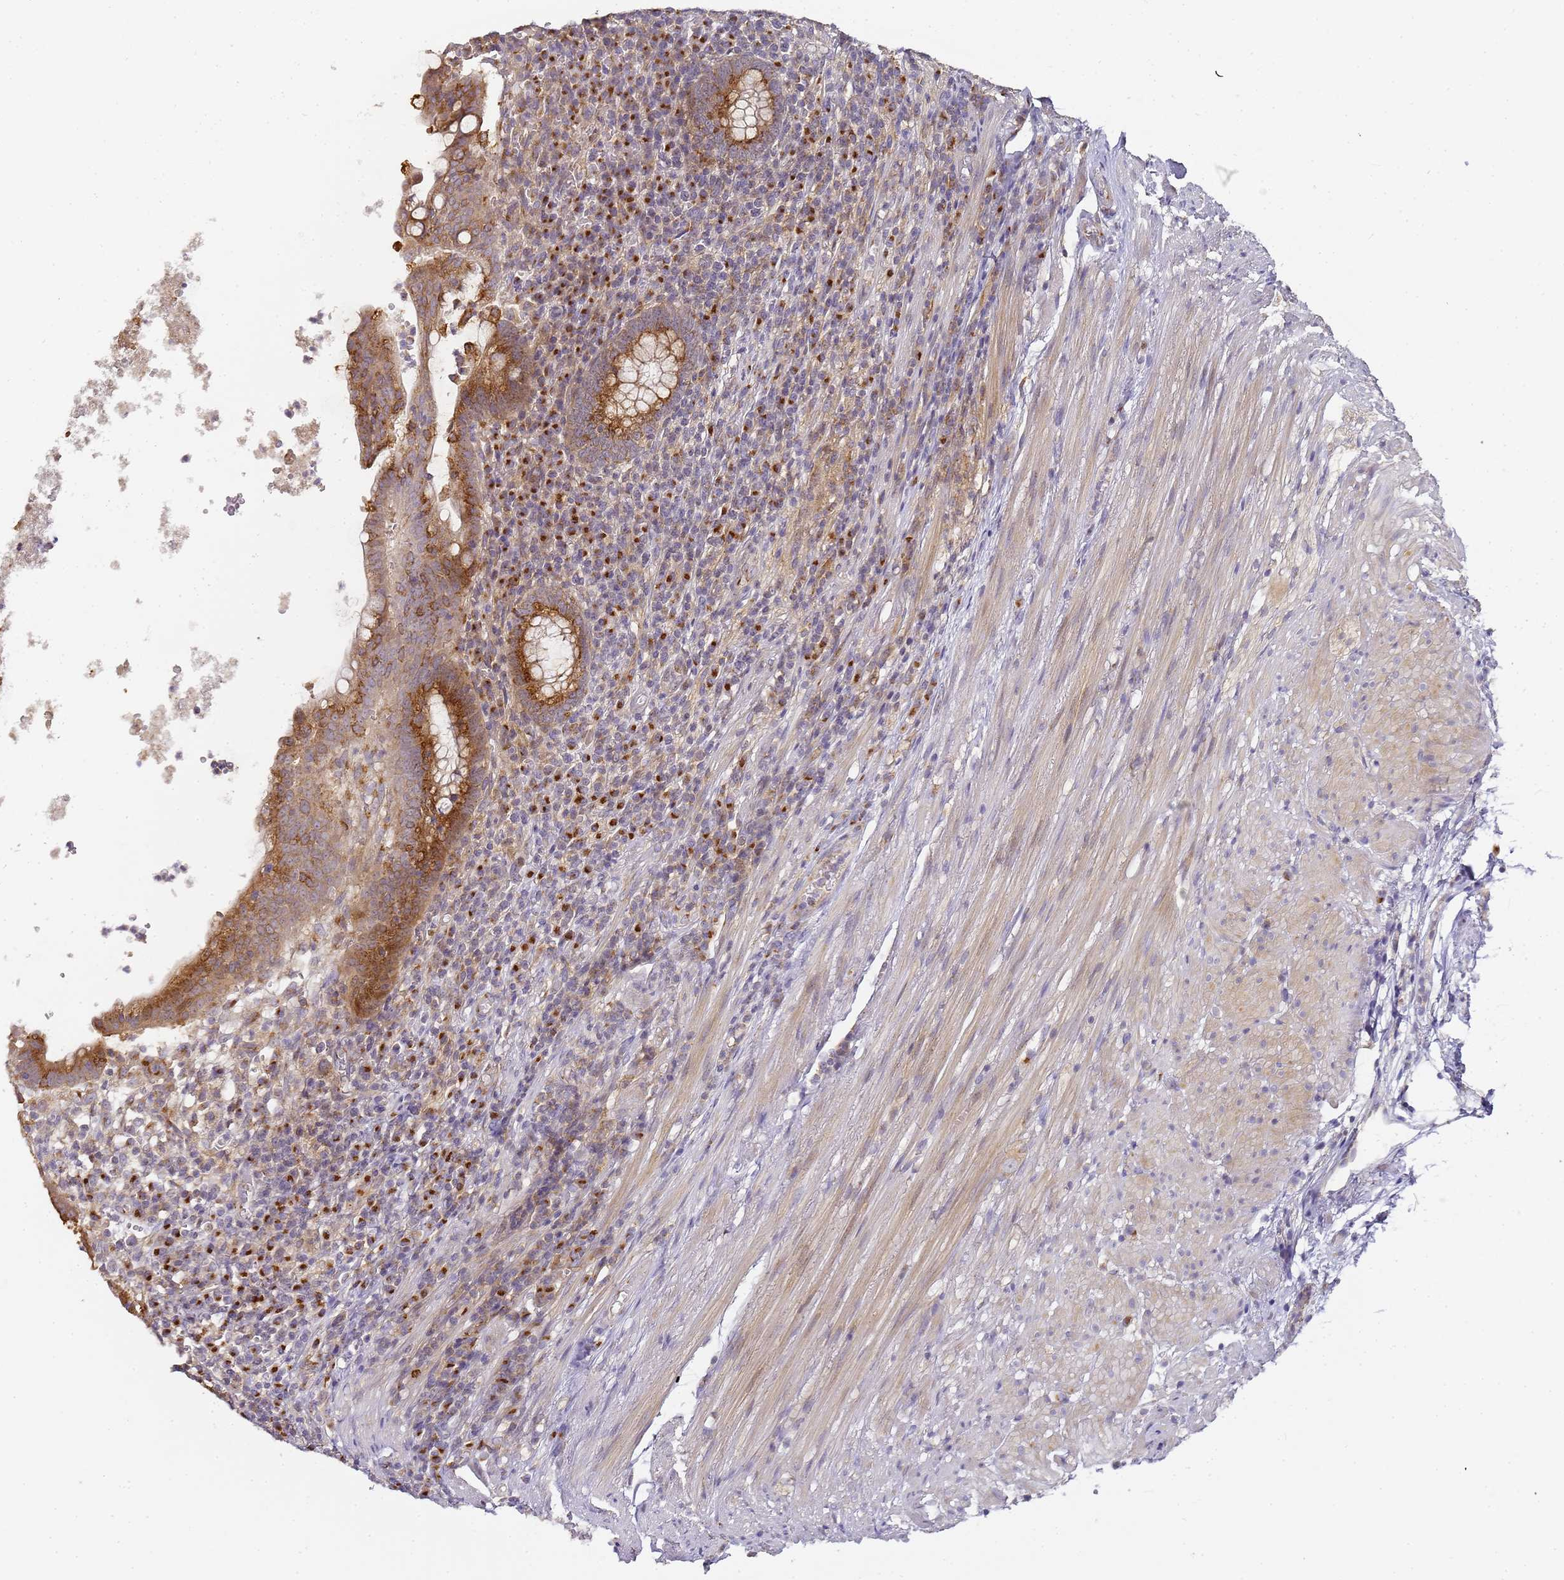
{"staining": {"intensity": "moderate", "quantity": ">75%", "location": "cytoplasmic/membranous"}, "tissue": "appendix", "cell_type": "Glandular cells", "image_type": "normal", "snomed": [{"axis": "morphology", "description": "Normal tissue, NOS"}, {"axis": "topography", "description": "Appendix"}], "caption": "Immunohistochemical staining of normal appendix reveals moderate cytoplasmic/membranous protein positivity in about >75% of glandular cells. (DAB (3,3'-diaminobenzidine) IHC with brightfield microscopy, high magnification).", "gene": "MRPL49", "patient": {"sex": "male", "age": 83}}